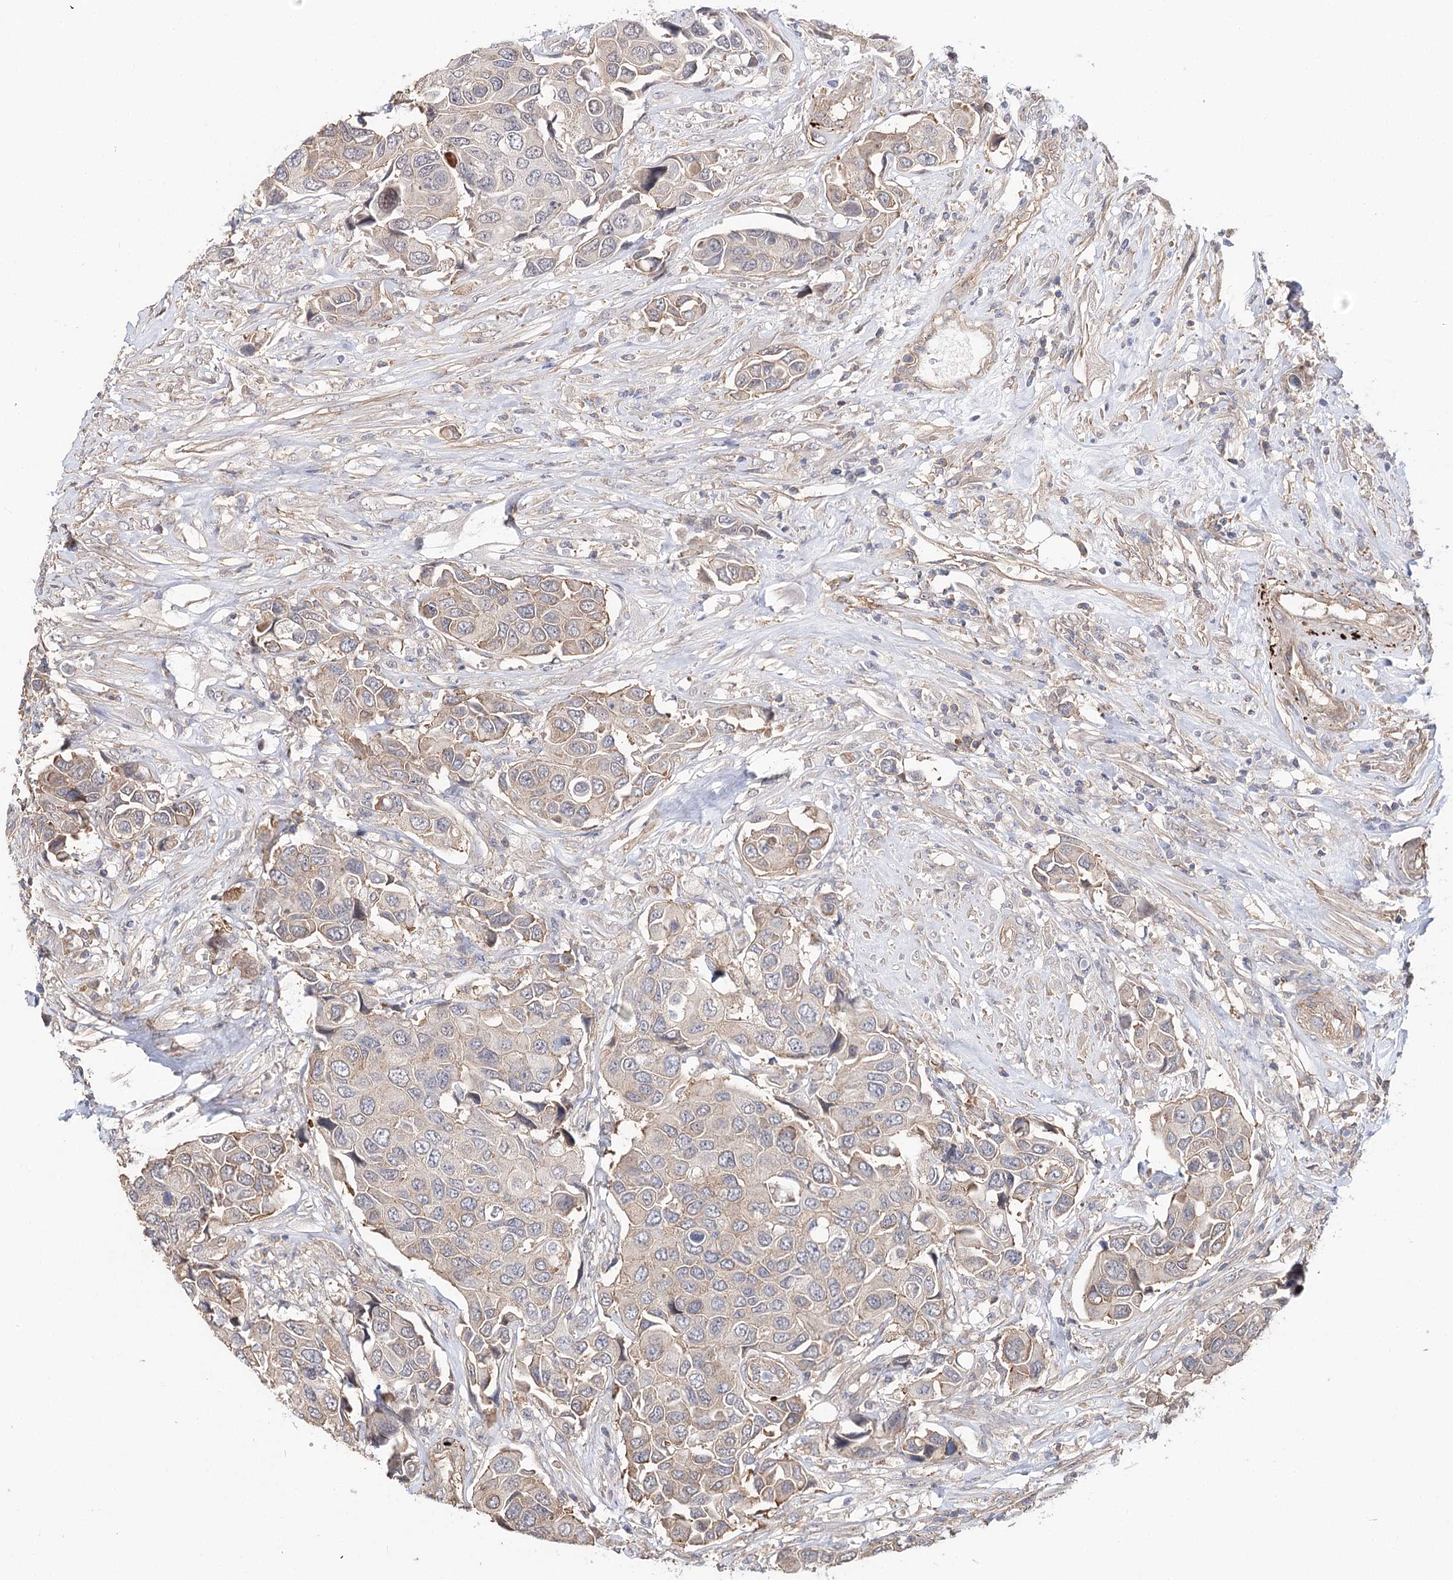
{"staining": {"intensity": "weak", "quantity": "<25%", "location": "cytoplasmic/membranous"}, "tissue": "urothelial cancer", "cell_type": "Tumor cells", "image_type": "cancer", "snomed": [{"axis": "morphology", "description": "Urothelial carcinoma, High grade"}, {"axis": "topography", "description": "Urinary bladder"}], "caption": "High-grade urothelial carcinoma stained for a protein using IHC displays no positivity tumor cells.", "gene": "TMEM218", "patient": {"sex": "male", "age": 74}}